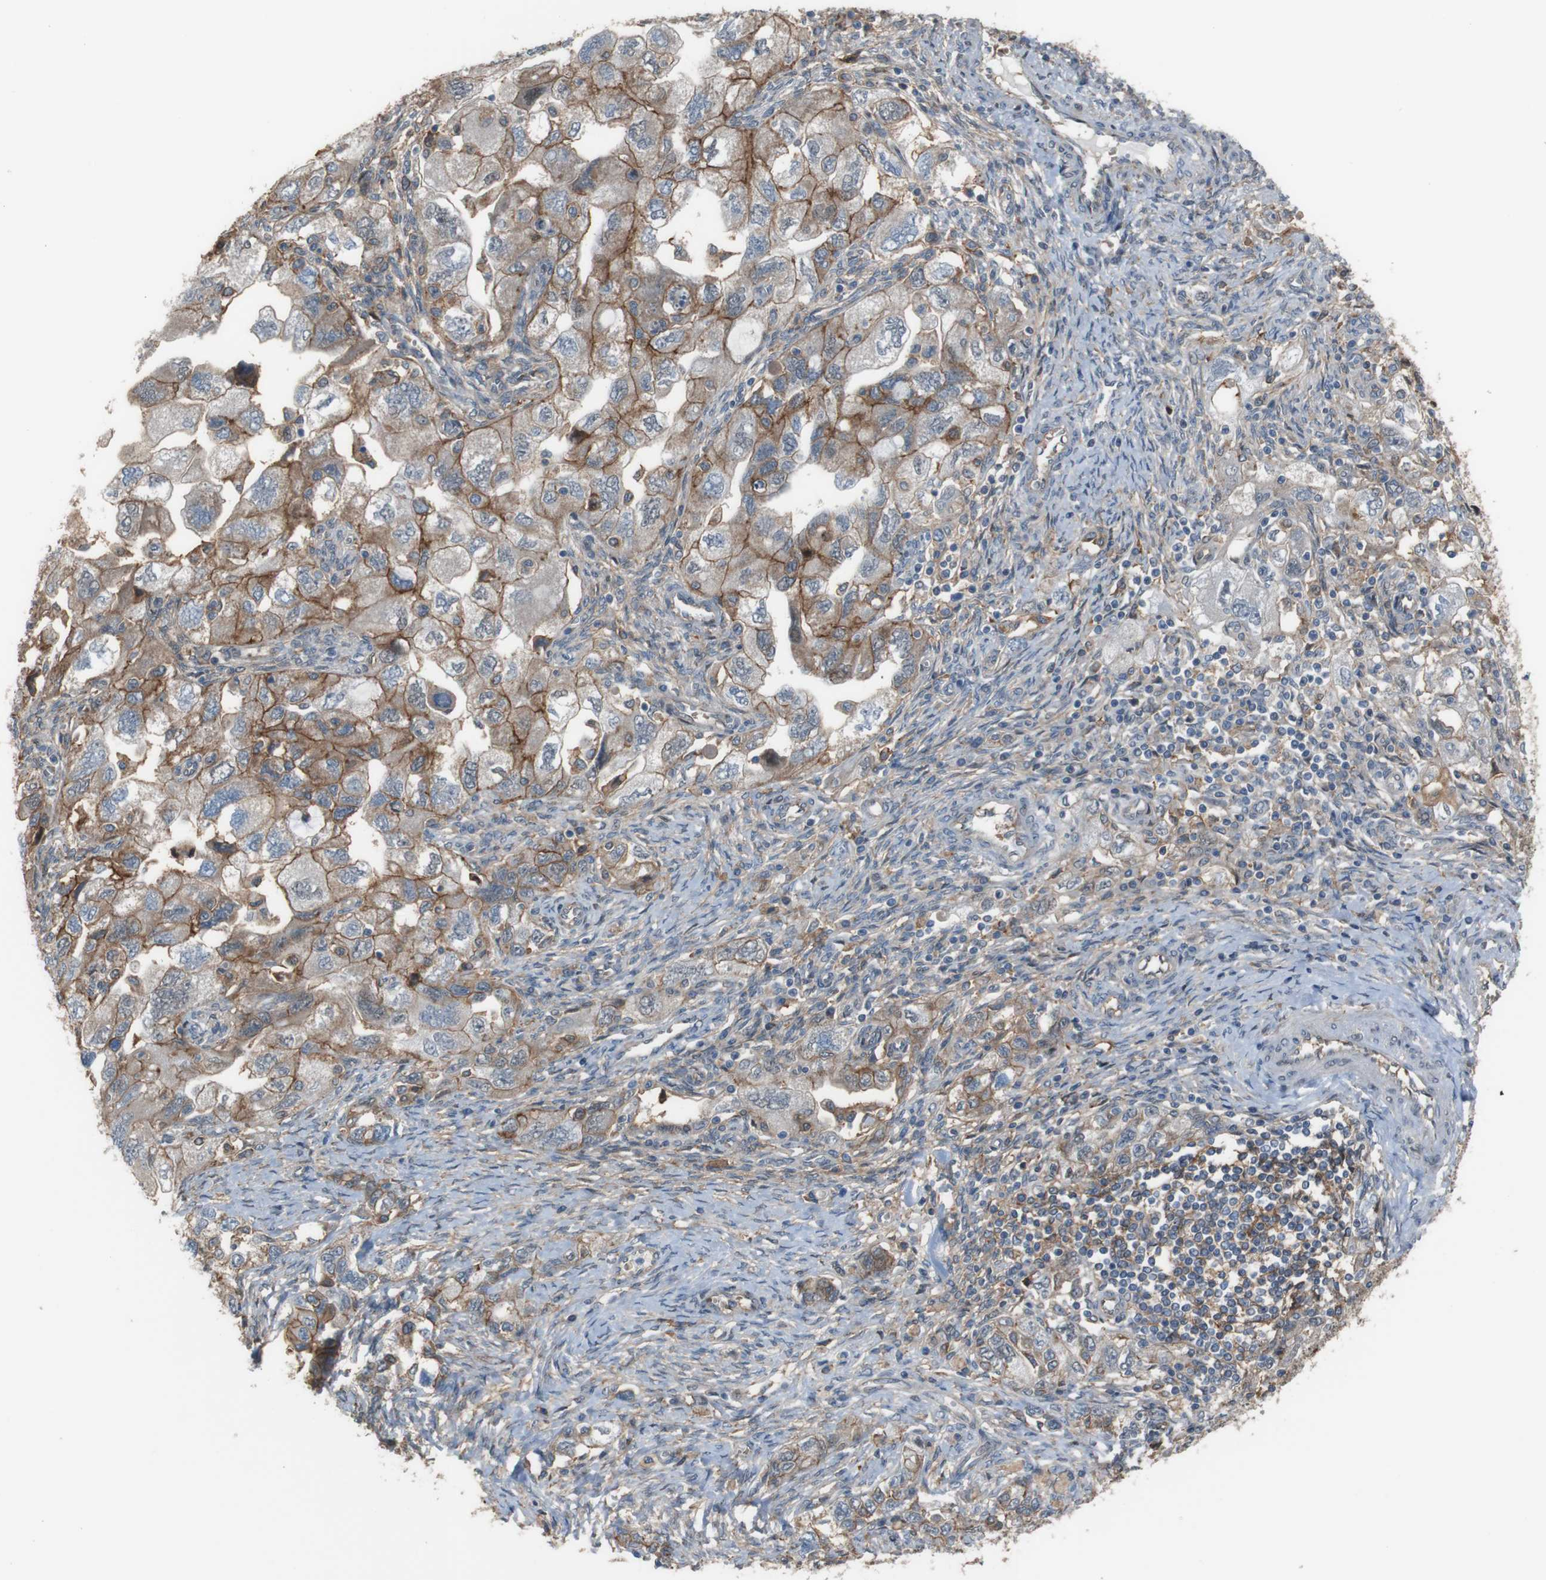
{"staining": {"intensity": "moderate", "quantity": ">75%", "location": "cytoplasmic/membranous"}, "tissue": "ovarian cancer", "cell_type": "Tumor cells", "image_type": "cancer", "snomed": [{"axis": "morphology", "description": "Carcinoma, NOS"}, {"axis": "morphology", "description": "Cystadenocarcinoma, serous, NOS"}, {"axis": "topography", "description": "Ovary"}], "caption": "This micrograph demonstrates IHC staining of human ovarian cancer, with medium moderate cytoplasmic/membranous staining in approximately >75% of tumor cells.", "gene": "ATP2B1", "patient": {"sex": "female", "age": 69}}